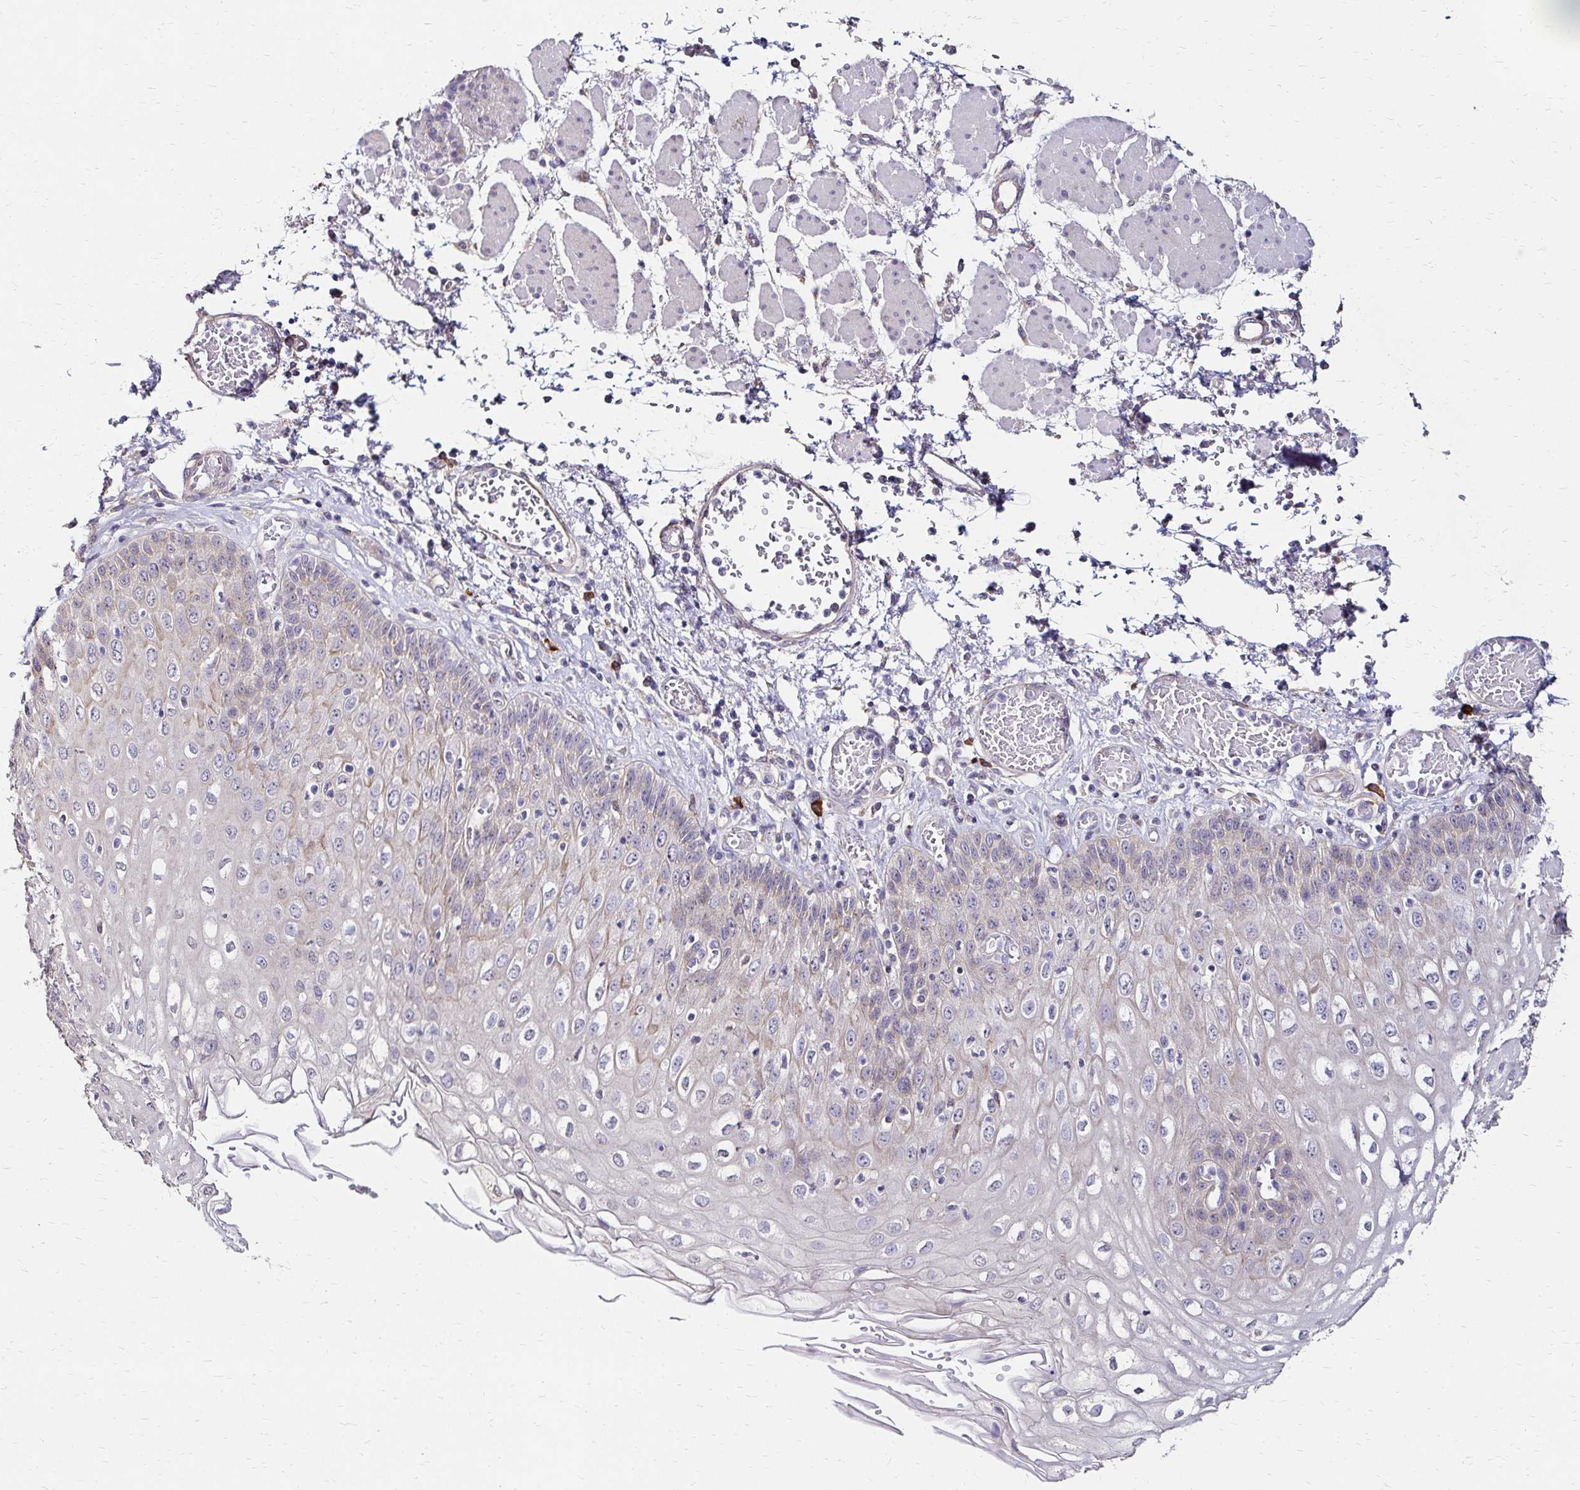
{"staining": {"intensity": "moderate", "quantity": "<25%", "location": "cytoplasmic/membranous"}, "tissue": "esophagus", "cell_type": "Squamous epithelial cells", "image_type": "normal", "snomed": [{"axis": "morphology", "description": "Normal tissue, NOS"}, {"axis": "morphology", "description": "Adenocarcinoma, NOS"}, {"axis": "topography", "description": "Esophagus"}], "caption": "DAB immunohistochemical staining of normal human esophagus reveals moderate cytoplasmic/membranous protein positivity in about <25% of squamous epithelial cells.", "gene": "PRIMA1", "patient": {"sex": "male", "age": 81}}